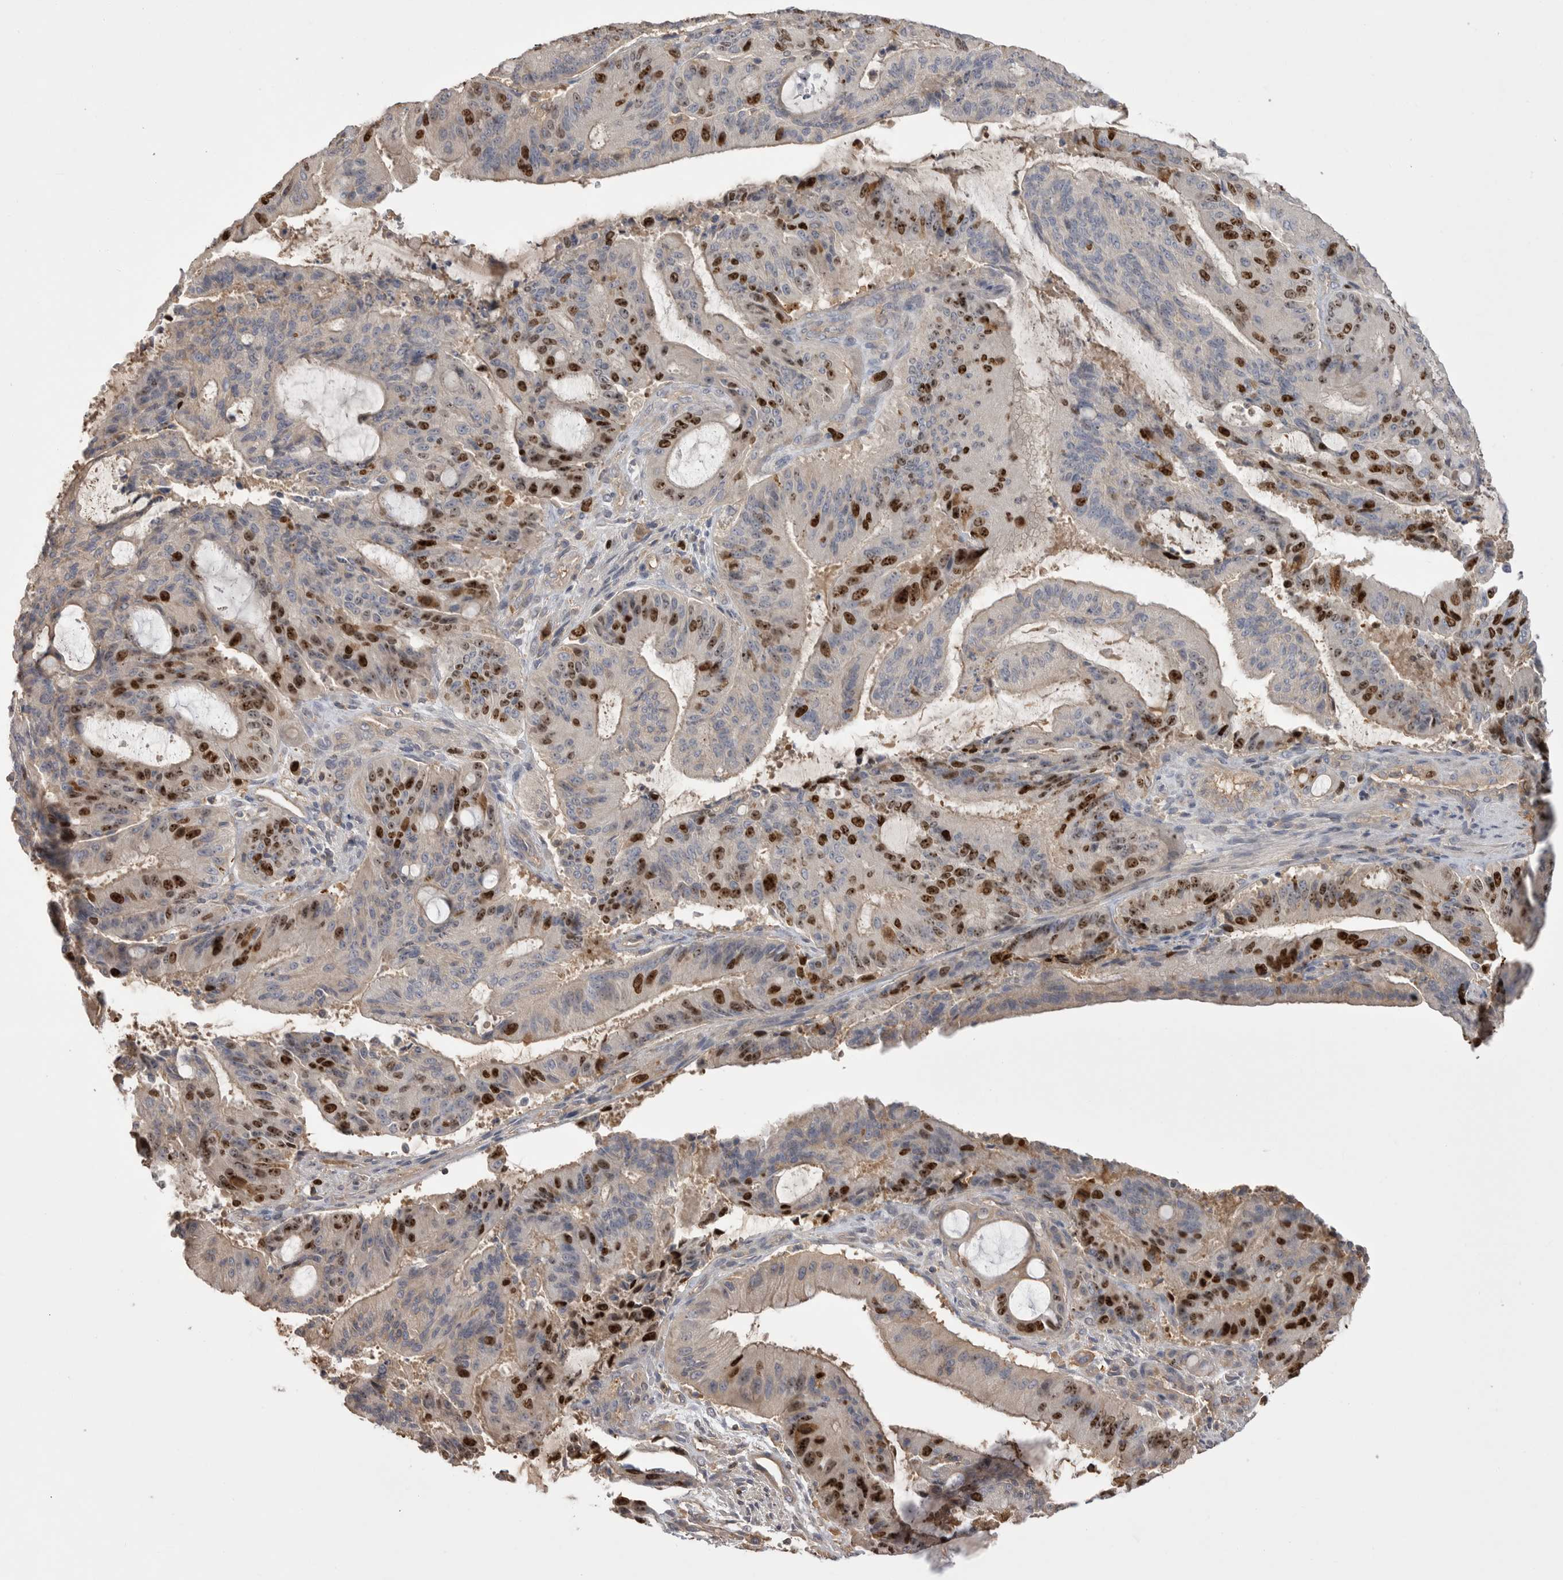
{"staining": {"intensity": "strong", "quantity": "25%-75%", "location": "nuclear"}, "tissue": "liver cancer", "cell_type": "Tumor cells", "image_type": "cancer", "snomed": [{"axis": "morphology", "description": "Normal tissue, NOS"}, {"axis": "morphology", "description": "Cholangiocarcinoma"}, {"axis": "topography", "description": "Liver"}, {"axis": "topography", "description": "Peripheral nerve tissue"}], "caption": "Immunohistochemical staining of human cholangiocarcinoma (liver) exhibits strong nuclear protein staining in approximately 25%-75% of tumor cells. (DAB (3,3'-diaminobenzidine) IHC, brown staining for protein, blue staining for nuclei).", "gene": "TOP2A", "patient": {"sex": "female", "age": 73}}